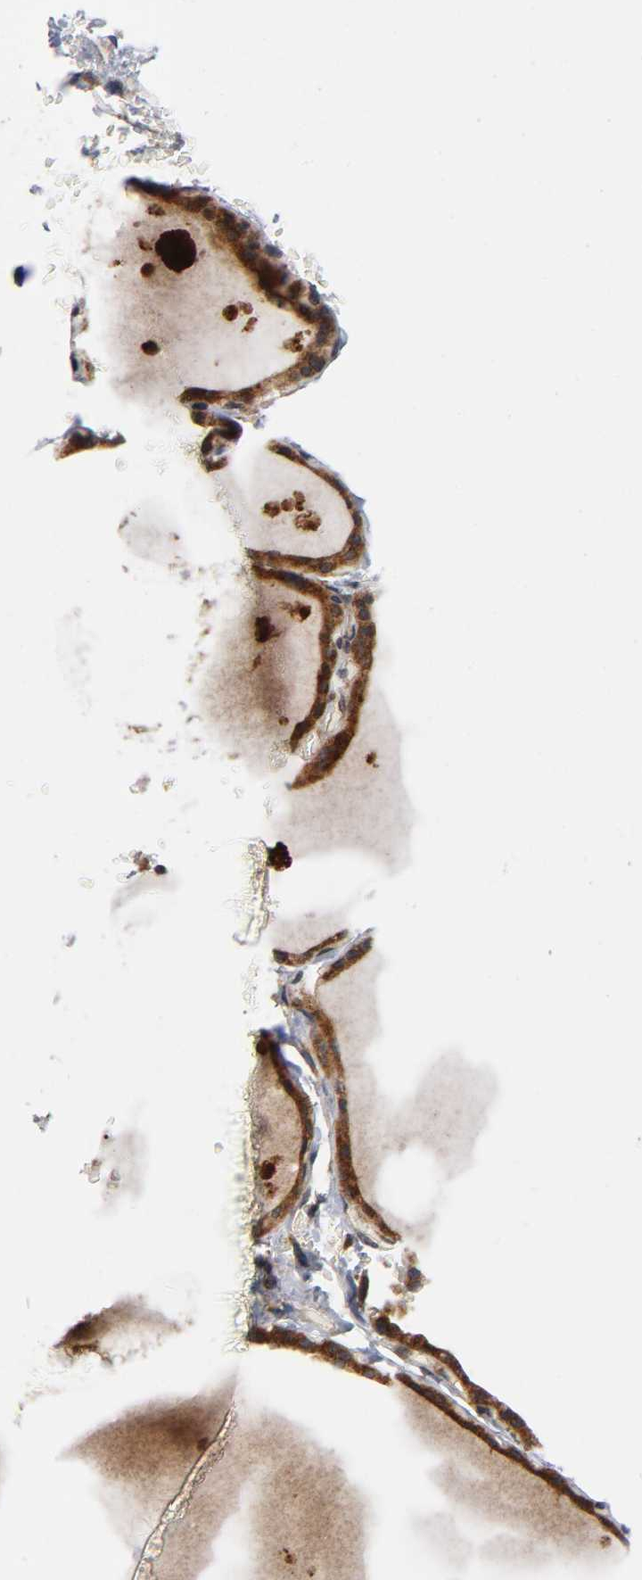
{"staining": {"intensity": "strong", "quantity": ">75%", "location": "cytoplasmic/membranous"}, "tissue": "thyroid gland", "cell_type": "Glandular cells", "image_type": "normal", "snomed": [{"axis": "morphology", "description": "Normal tissue, NOS"}, {"axis": "topography", "description": "Thyroid gland"}], "caption": "IHC staining of unremarkable thyroid gland, which shows high levels of strong cytoplasmic/membranous positivity in approximately >75% of glandular cells indicating strong cytoplasmic/membranous protein staining. The staining was performed using DAB (brown) for protein detection and nuclei were counterstained in hematoxylin (blue).", "gene": "EIF5", "patient": {"sex": "male", "age": 61}}